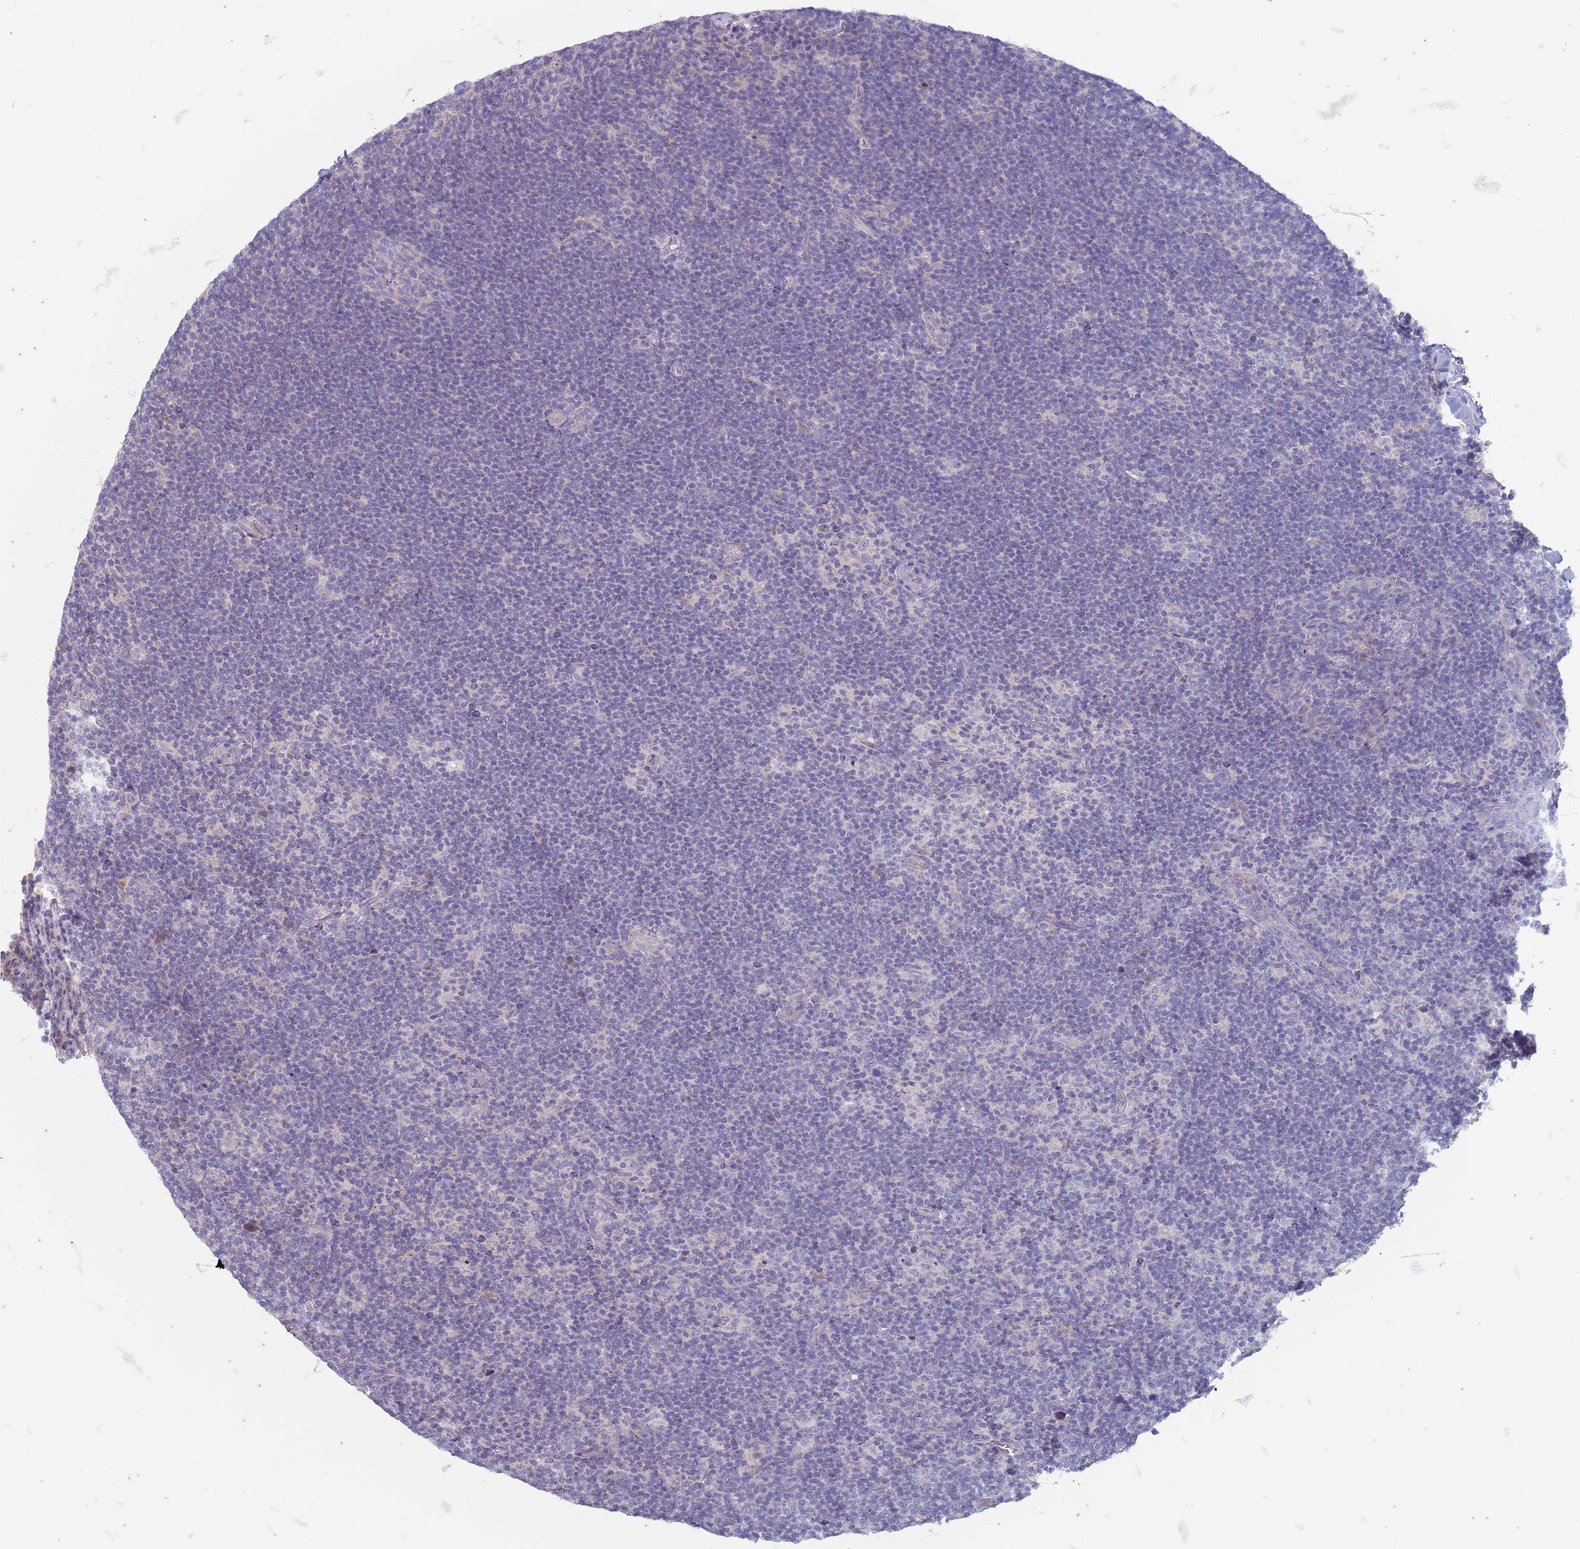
{"staining": {"intensity": "negative", "quantity": "none", "location": "none"}, "tissue": "lymphoma", "cell_type": "Tumor cells", "image_type": "cancer", "snomed": [{"axis": "morphology", "description": "Hodgkin's disease, NOS"}, {"axis": "topography", "description": "Lymph node"}], "caption": "High magnification brightfield microscopy of lymphoma stained with DAB (brown) and counterstained with hematoxylin (blue): tumor cells show no significant staining. The staining is performed using DAB brown chromogen with nuclei counter-stained in using hematoxylin.", "gene": "SUCO", "patient": {"sex": "female", "age": 57}}